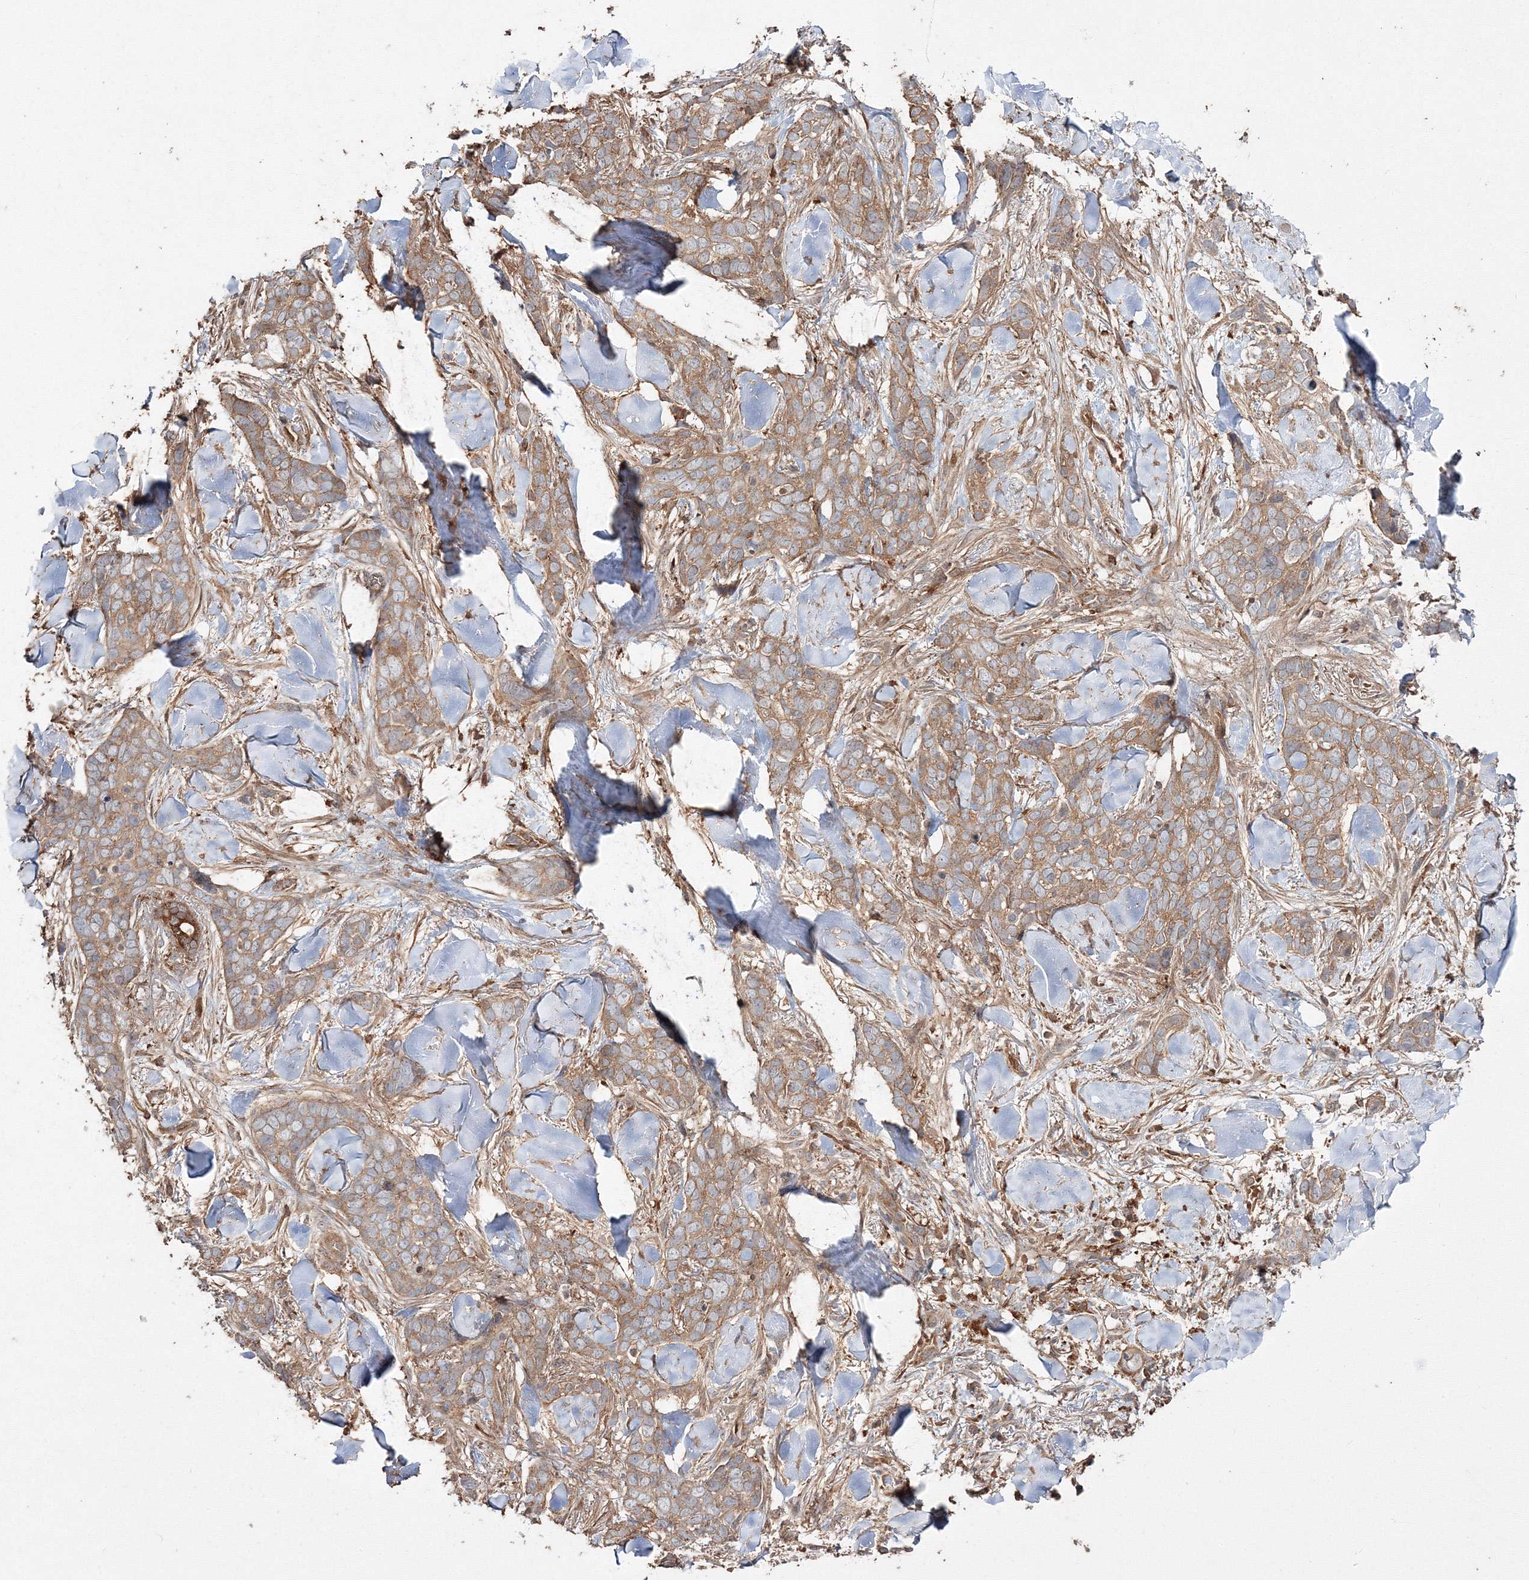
{"staining": {"intensity": "moderate", "quantity": ">75%", "location": "cytoplasmic/membranous"}, "tissue": "skin cancer", "cell_type": "Tumor cells", "image_type": "cancer", "snomed": [{"axis": "morphology", "description": "Basal cell carcinoma"}, {"axis": "topography", "description": "Skin"}], "caption": "Immunohistochemistry (IHC) (DAB) staining of human skin basal cell carcinoma reveals moderate cytoplasmic/membranous protein staining in about >75% of tumor cells. The staining is performed using DAB brown chromogen to label protein expression. The nuclei are counter-stained blue using hematoxylin.", "gene": "DDO", "patient": {"sex": "female", "age": 82}}